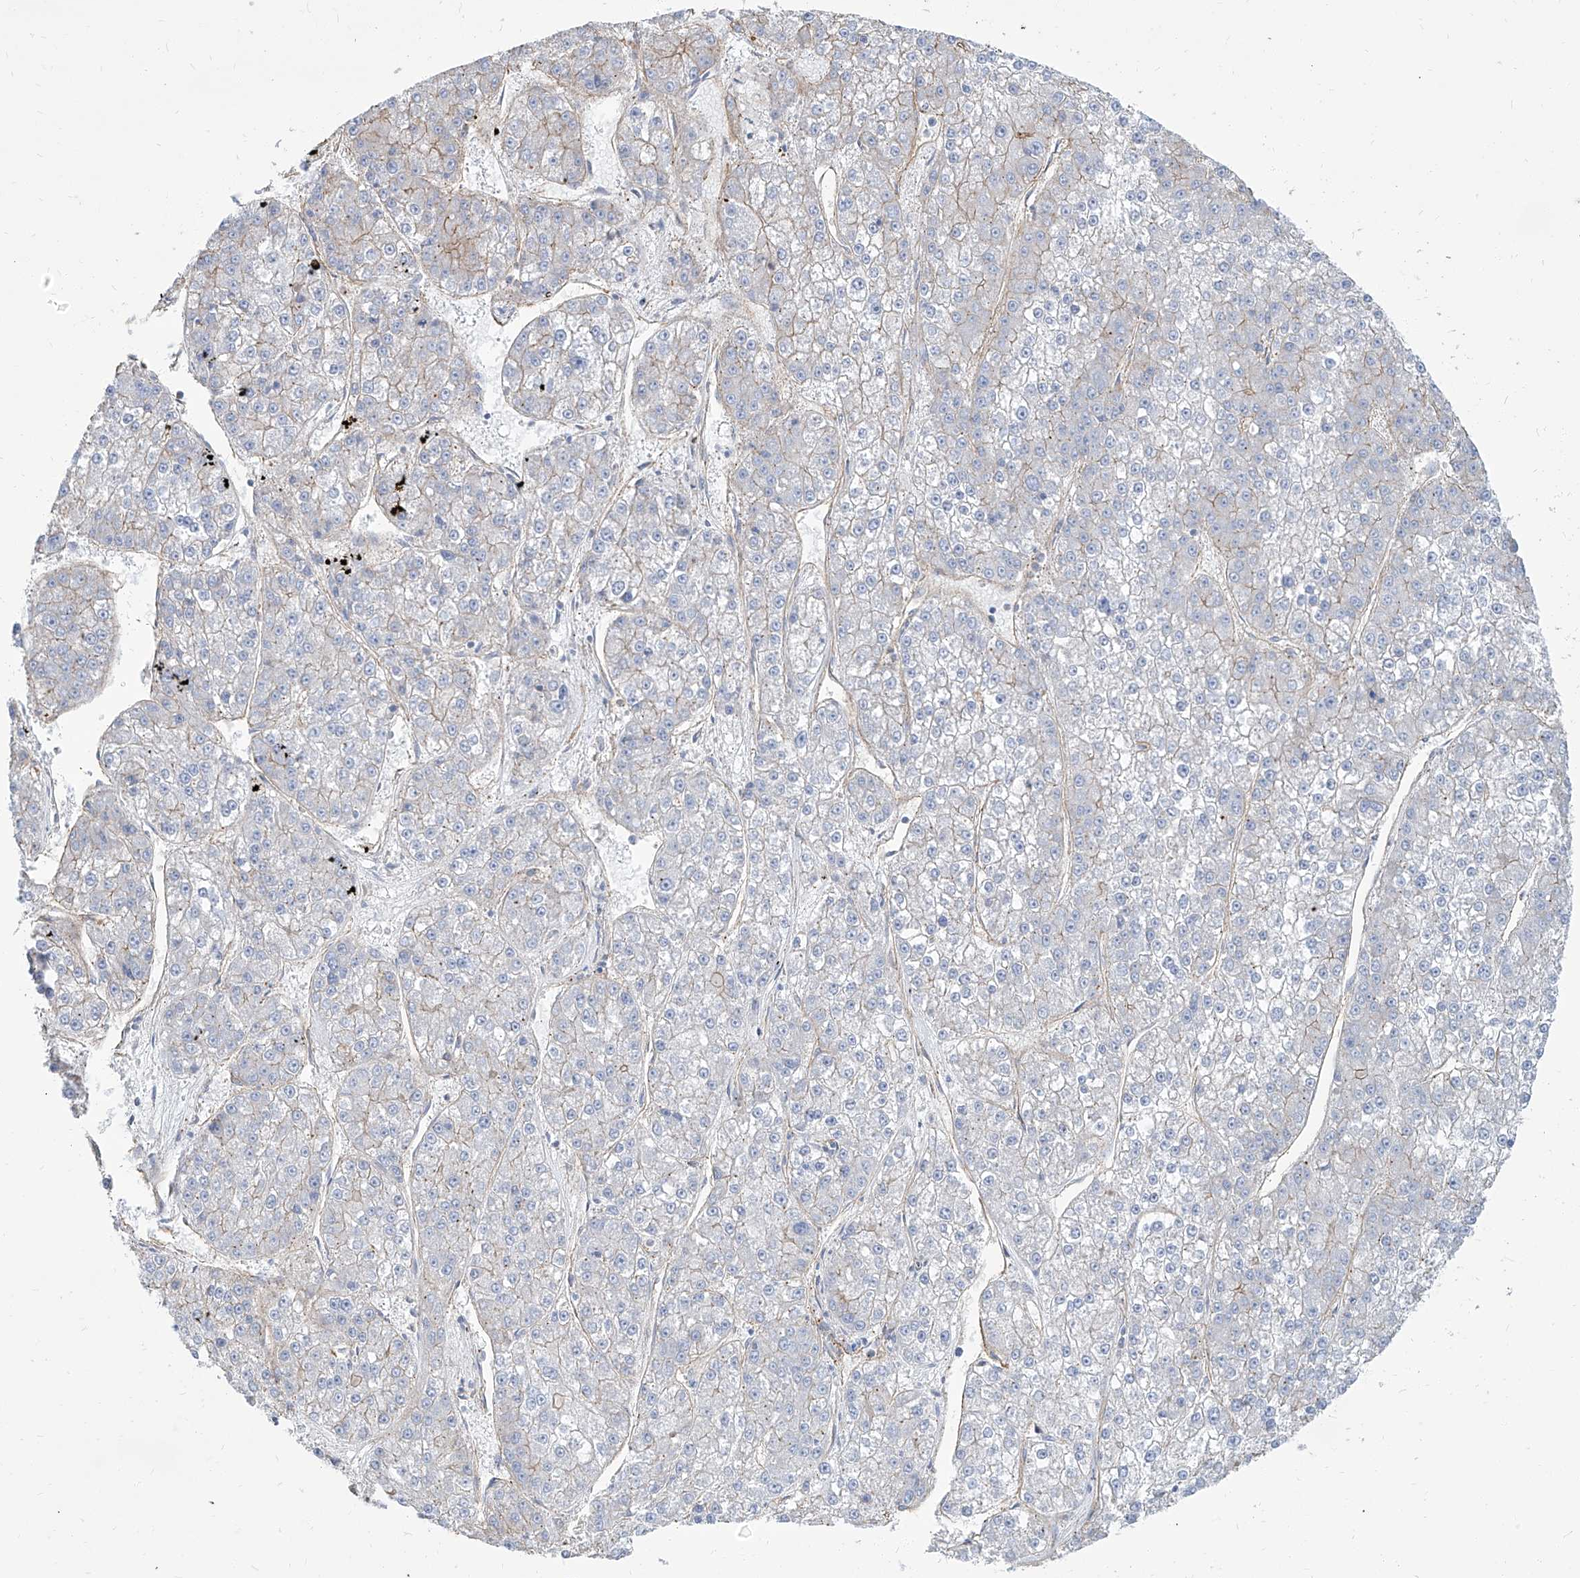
{"staining": {"intensity": "weak", "quantity": "<25%", "location": "cytoplasmic/membranous"}, "tissue": "liver cancer", "cell_type": "Tumor cells", "image_type": "cancer", "snomed": [{"axis": "morphology", "description": "Carcinoma, Hepatocellular, NOS"}, {"axis": "topography", "description": "Liver"}], "caption": "A high-resolution image shows immunohistochemistry staining of liver cancer, which displays no significant staining in tumor cells.", "gene": "TXLNB", "patient": {"sex": "female", "age": 73}}